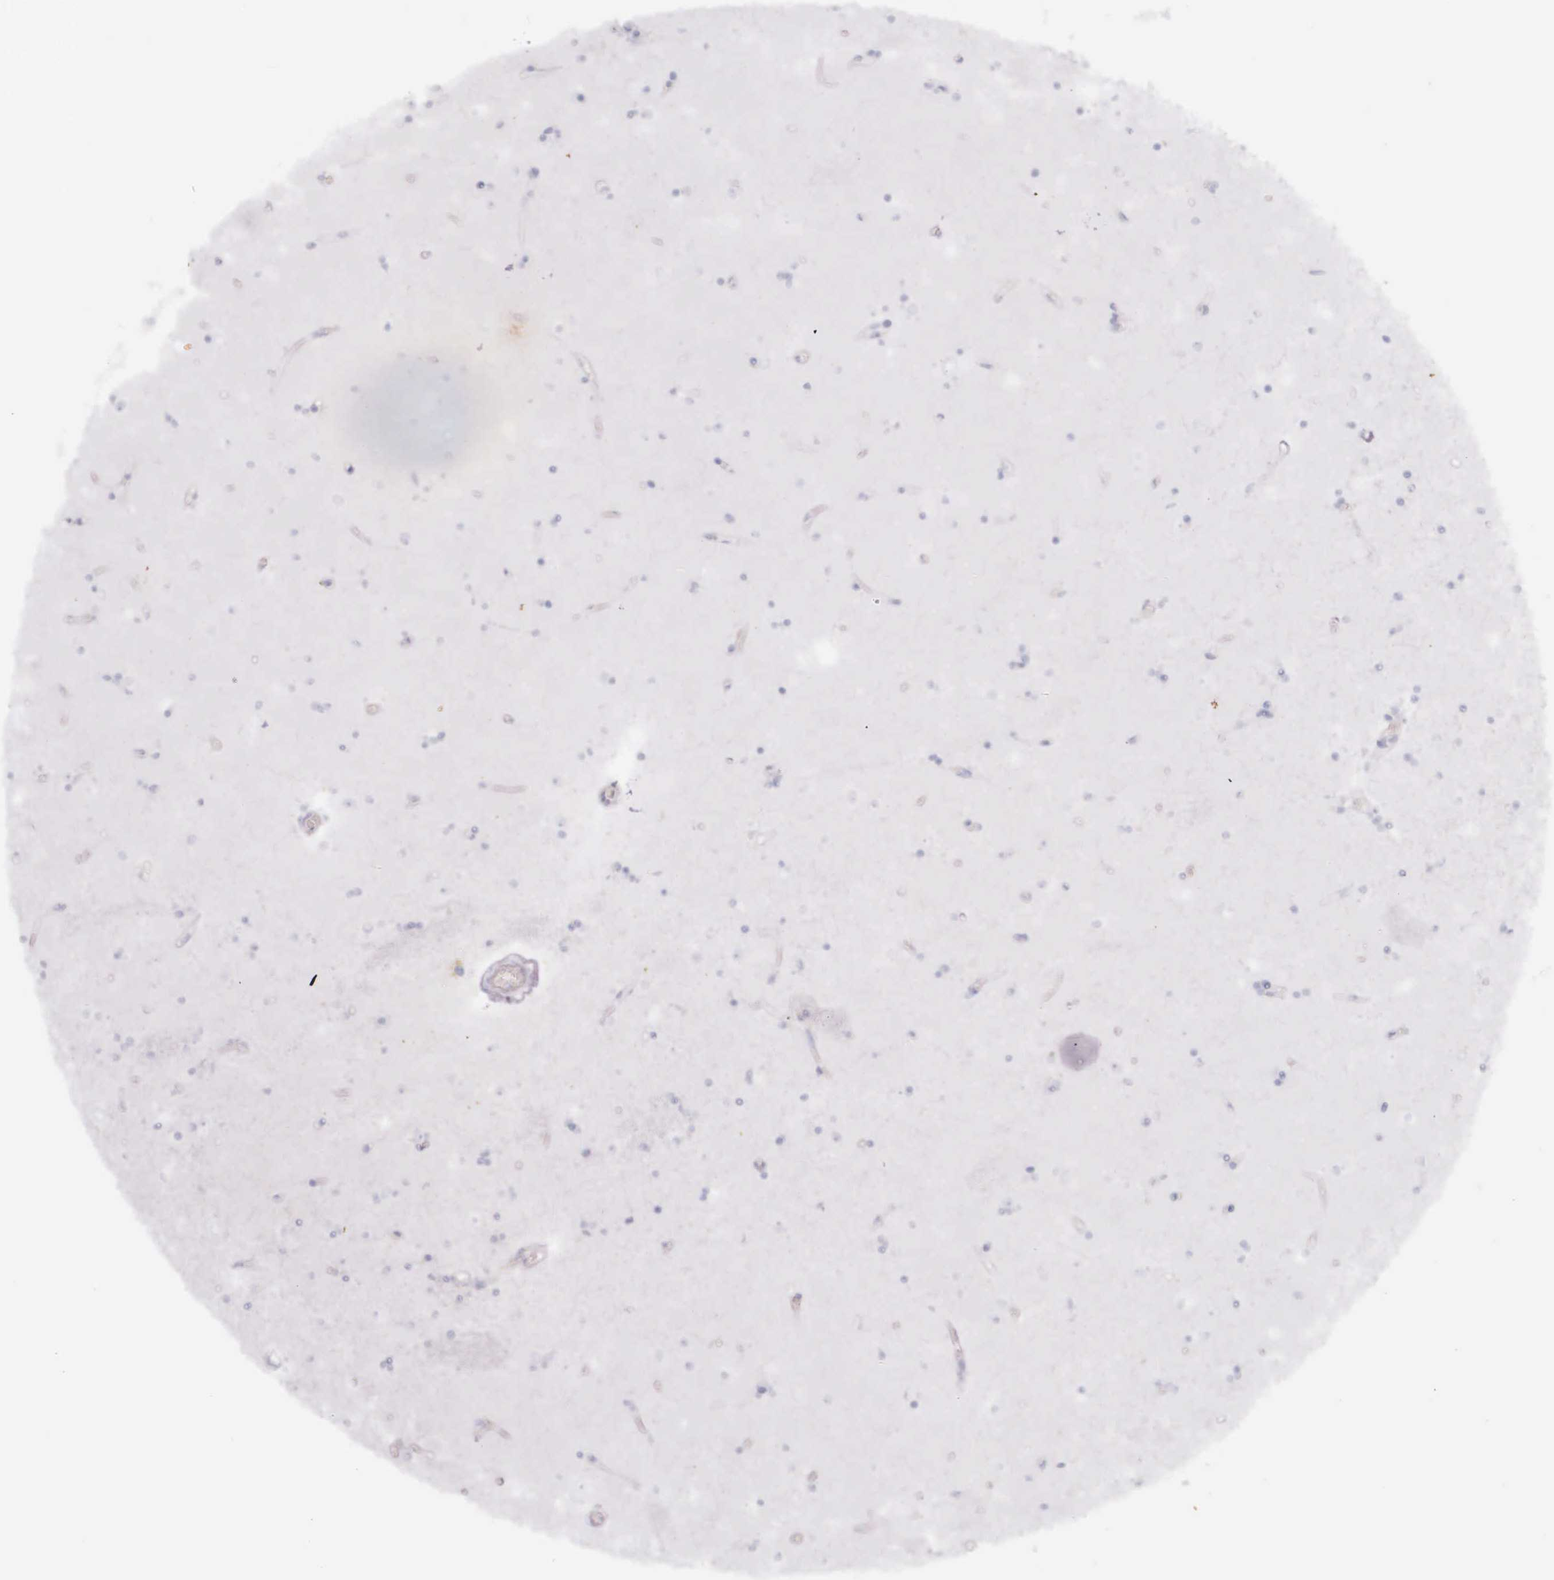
{"staining": {"intensity": "negative", "quantity": "none", "location": "none"}, "tissue": "caudate", "cell_type": "Glial cells", "image_type": "normal", "snomed": [{"axis": "morphology", "description": "Normal tissue, NOS"}, {"axis": "topography", "description": "Lateral ventricle wall"}], "caption": "Immunohistochemistry image of benign caudate: human caudate stained with DAB (3,3'-diaminobenzidine) reveals no significant protein staining in glial cells.", "gene": "KRT14", "patient": {"sex": "female", "age": 54}}